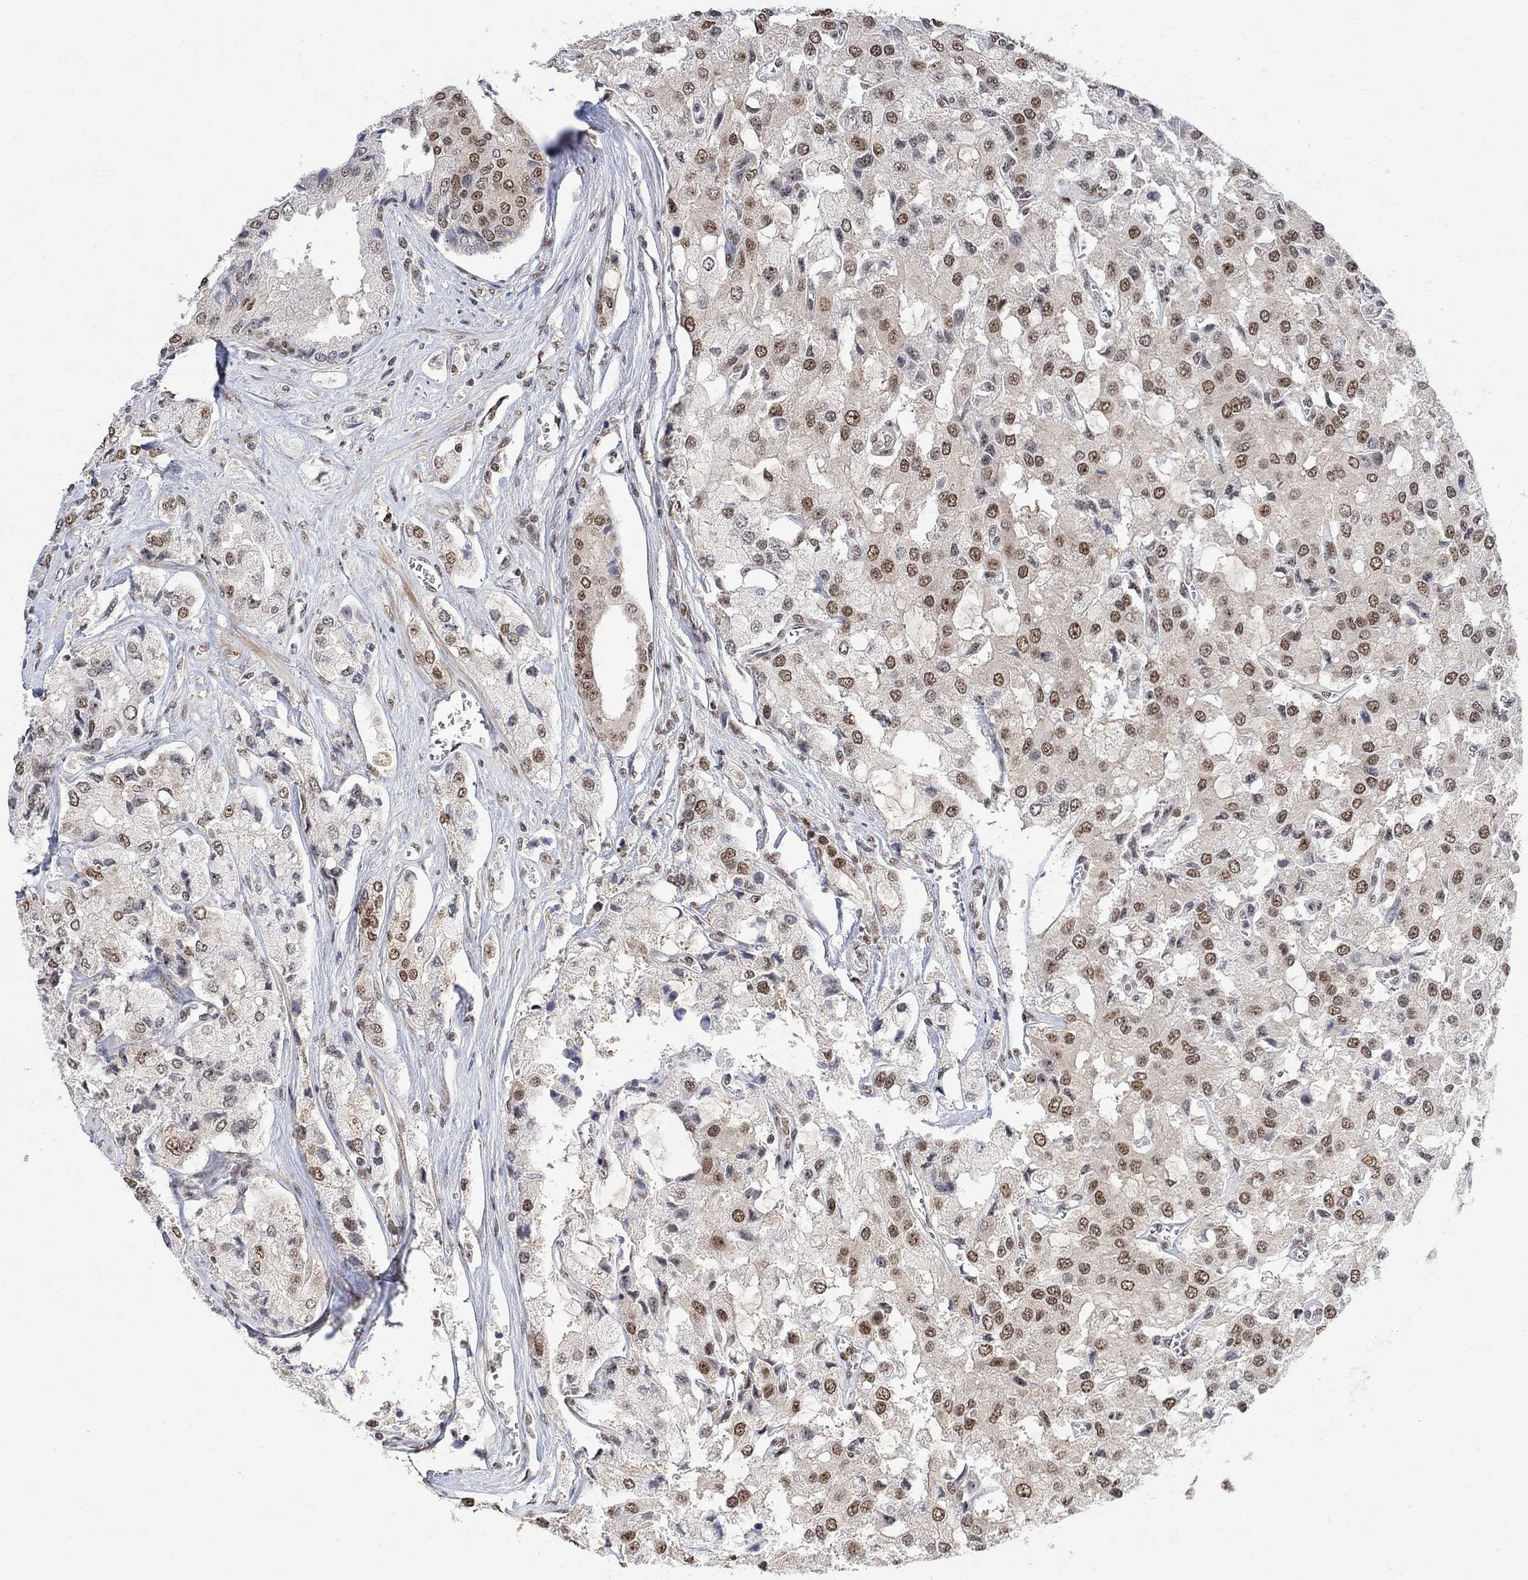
{"staining": {"intensity": "moderate", "quantity": "25%-75%", "location": "nuclear"}, "tissue": "prostate cancer", "cell_type": "Tumor cells", "image_type": "cancer", "snomed": [{"axis": "morphology", "description": "Adenocarcinoma, NOS"}, {"axis": "topography", "description": "Prostate and seminal vesicle, NOS"}, {"axis": "topography", "description": "Prostate"}], "caption": "This is an image of immunohistochemistry staining of prostate cancer (adenocarcinoma), which shows moderate staining in the nuclear of tumor cells.", "gene": "E4F1", "patient": {"sex": "male", "age": 67}}